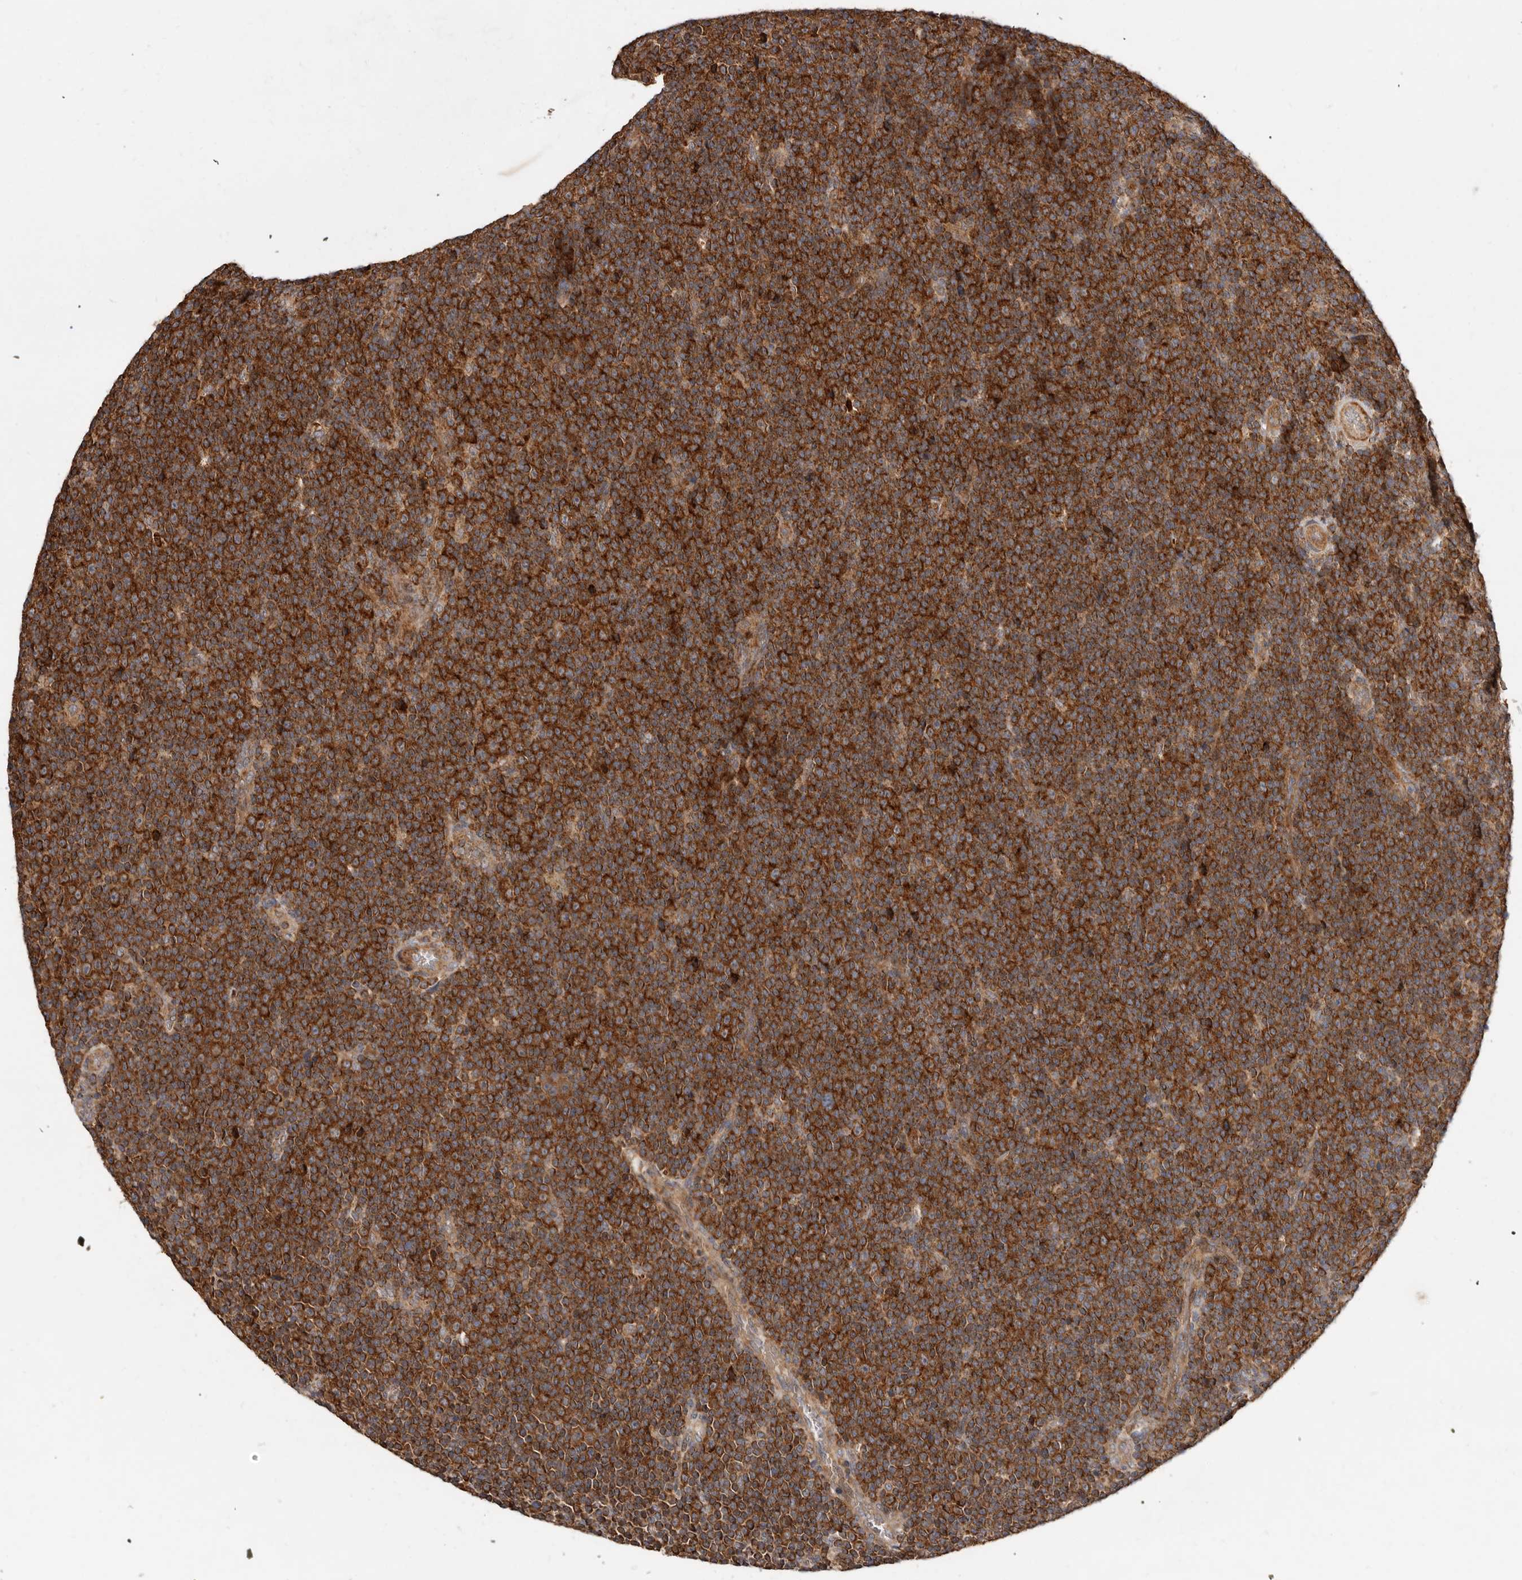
{"staining": {"intensity": "strong", "quantity": ">75%", "location": "cytoplasmic/membranous"}, "tissue": "lymphoma", "cell_type": "Tumor cells", "image_type": "cancer", "snomed": [{"axis": "morphology", "description": "Malignant lymphoma, non-Hodgkin's type, Low grade"}, {"axis": "topography", "description": "Lymph node"}], "caption": "This is an image of immunohistochemistry (IHC) staining of lymphoma, which shows strong positivity in the cytoplasmic/membranous of tumor cells.", "gene": "GOT1L1", "patient": {"sex": "female", "age": 67}}